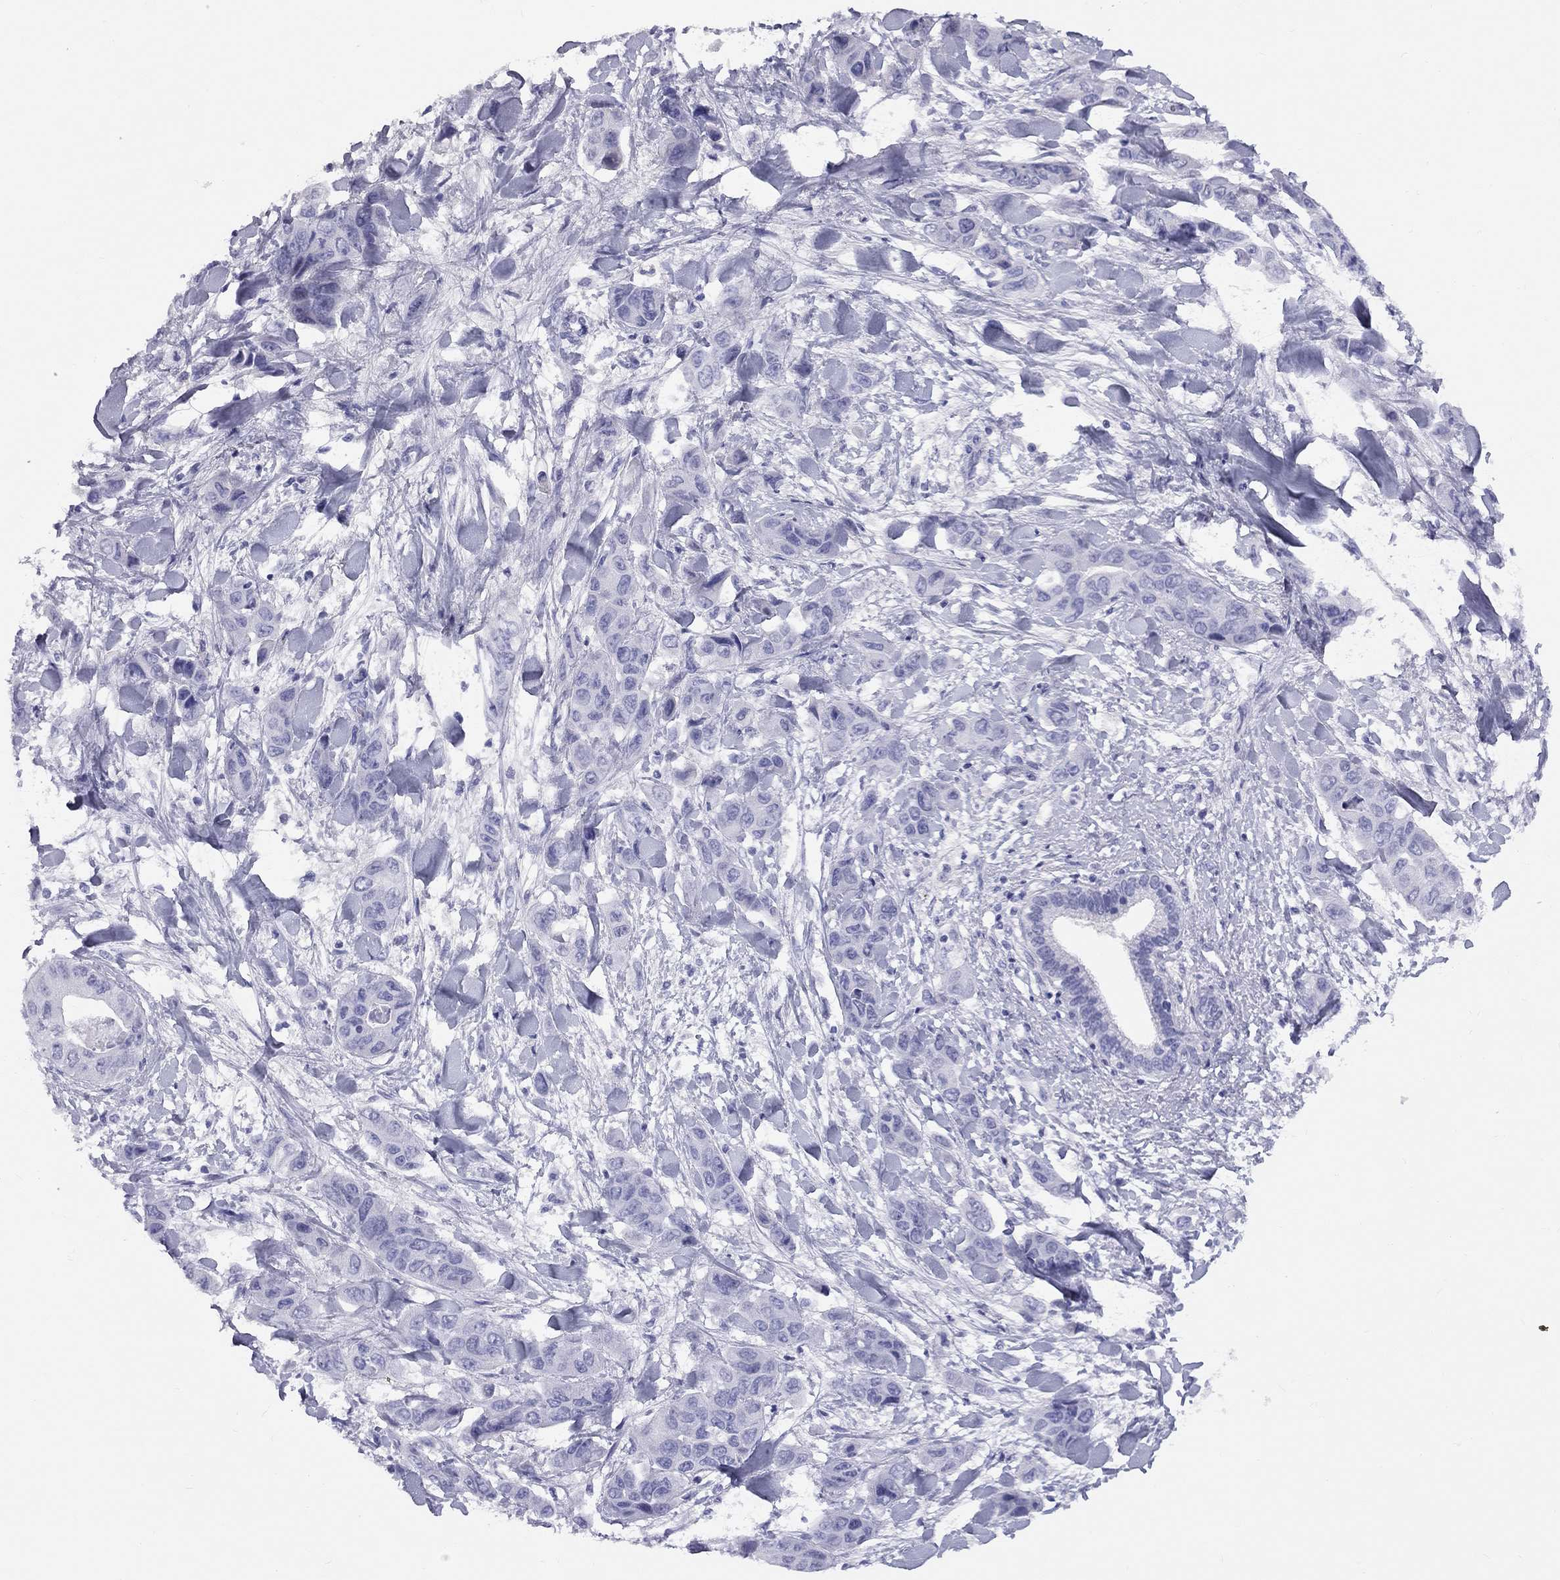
{"staining": {"intensity": "negative", "quantity": "none", "location": "none"}, "tissue": "liver cancer", "cell_type": "Tumor cells", "image_type": "cancer", "snomed": [{"axis": "morphology", "description": "Cholangiocarcinoma"}, {"axis": "topography", "description": "Liver"}], "caption": "This is an immunohistochemistry image of liver cancer (cholangiocarcinoma). There is no positivity in tumor cells.", "gene": "FSCN3", "patient": {"sex": "female", "age": 52}}